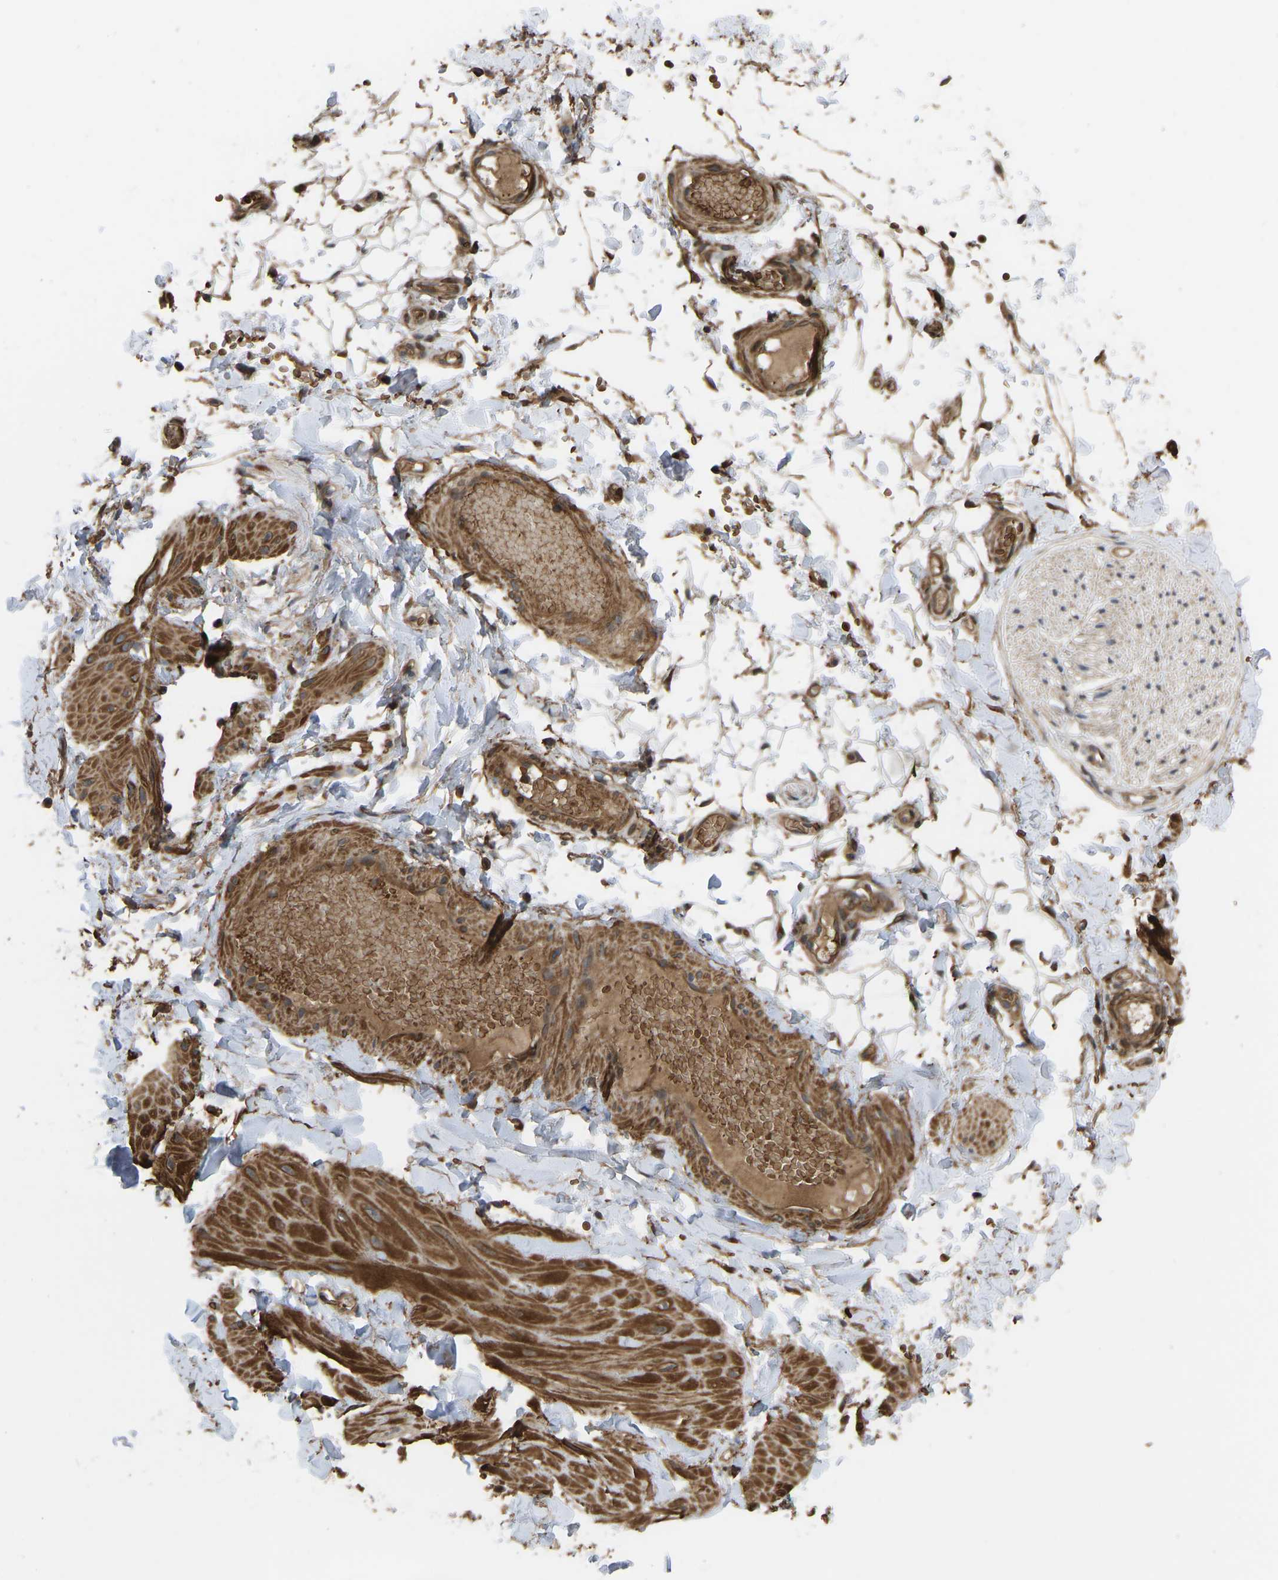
{"staining": {"intensity": "moderate", "quantity": ">75%", "location": "cytoplasmic/membranous"}, "tissue": "adipose tissue", "cell_type": "Adipocytes", "image_type": "normal", "snomed": [{"axis": "morphology", "description": "Normal tissue, NOS"}, {"axis": "topography", "description": "Adipose tissue"}, {"axis": "topography", "description": "Vascular tissue"}, {"axis": "topography", "description": "Peripheral nerve tissue"}], "caption": "DAB immunohistochemical staining of unremarkable human adipose tissue demonstrates moderate cytoplasmic/membranous protein positivity in approximately >75% of adipocytes.", "gene": "CYP7B1", "patient": {"sex": "male", "age": 25}}